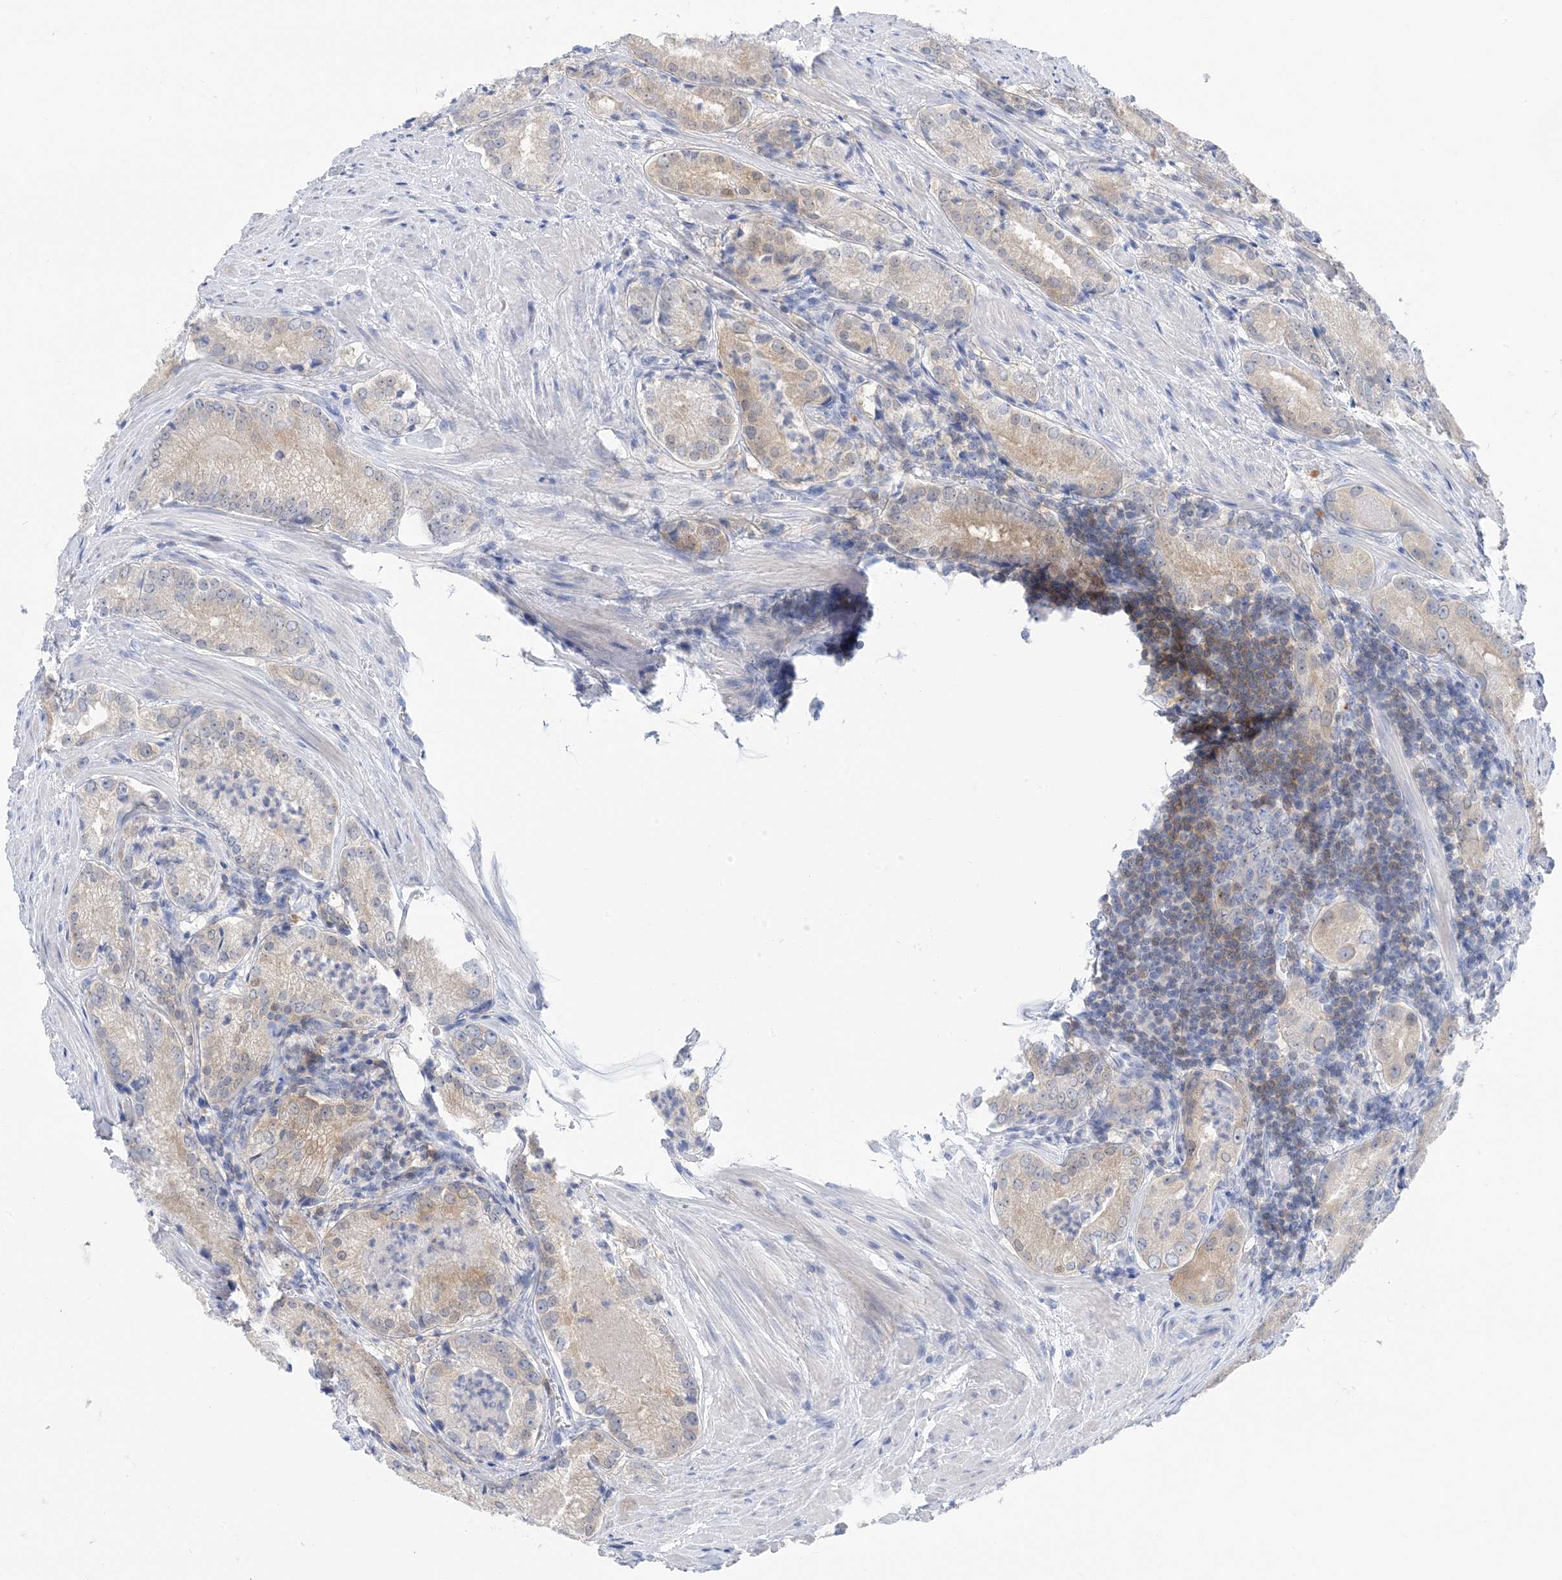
{"staining": {"intensity": "weak", "quantity": "<25%", "location": "cytoplasmic/membranous"}, "tissue": "prostate cancer", "cell_type": "Tumor cells", "image_type": "cancer", "snomed": [{"axis": "morphology", "description": "Adenocarcinoma, Low grade"}, {"axis": "topography", "description": "Prostate"}], "caption": "DAB (3,3'-diaminobenzidine) immunohistochemical staining of human prostate cancer (adenocarcinoma (low-grade)) demonstrates no significant expression in tumor cells.", "gene": "SH3YL1", "patient": {"sex": "male", "age": 54}}